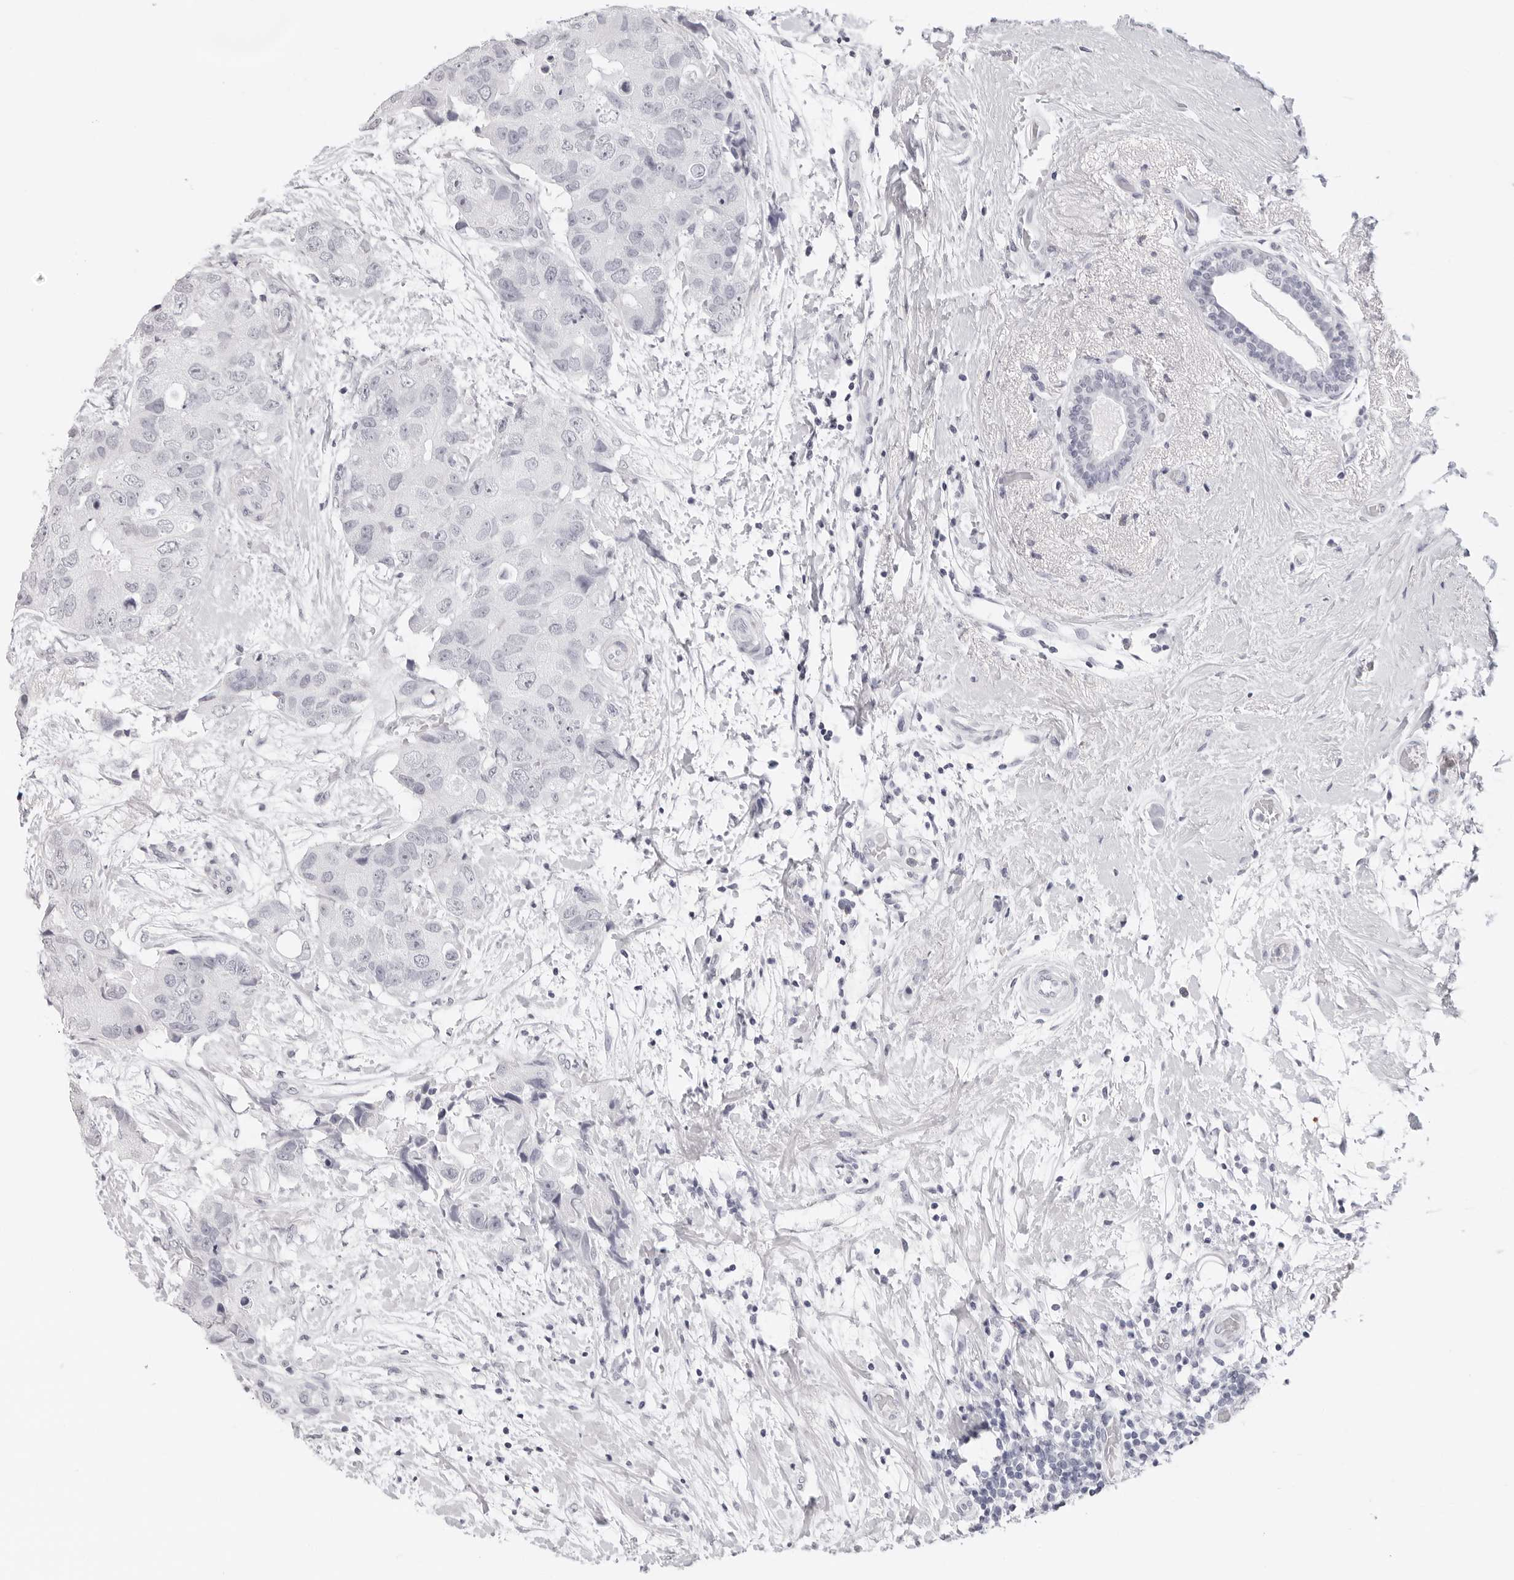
{"staining": {"intensity": "negative", "quantity": "none", "location": "none"}, "tissue": "breast cancer", "cell_type": "Tumor cells", "image_type": "cancer", "snomed": [{"axis": "morphology", "description": "Duct carcinoma"}, {"axis": "topography", "description": "Breast"}], "caption": "Immunohistochemistry (IHC) image of neoplastic tissue: breast infiltrating ductal carcinoma stained with DAB (3,3'-diaminobenzidine) exhibits no significant protein positivity in tumor cells.", "gene": "AGMAT", "patient": {"sex": "female", "age": 62}}